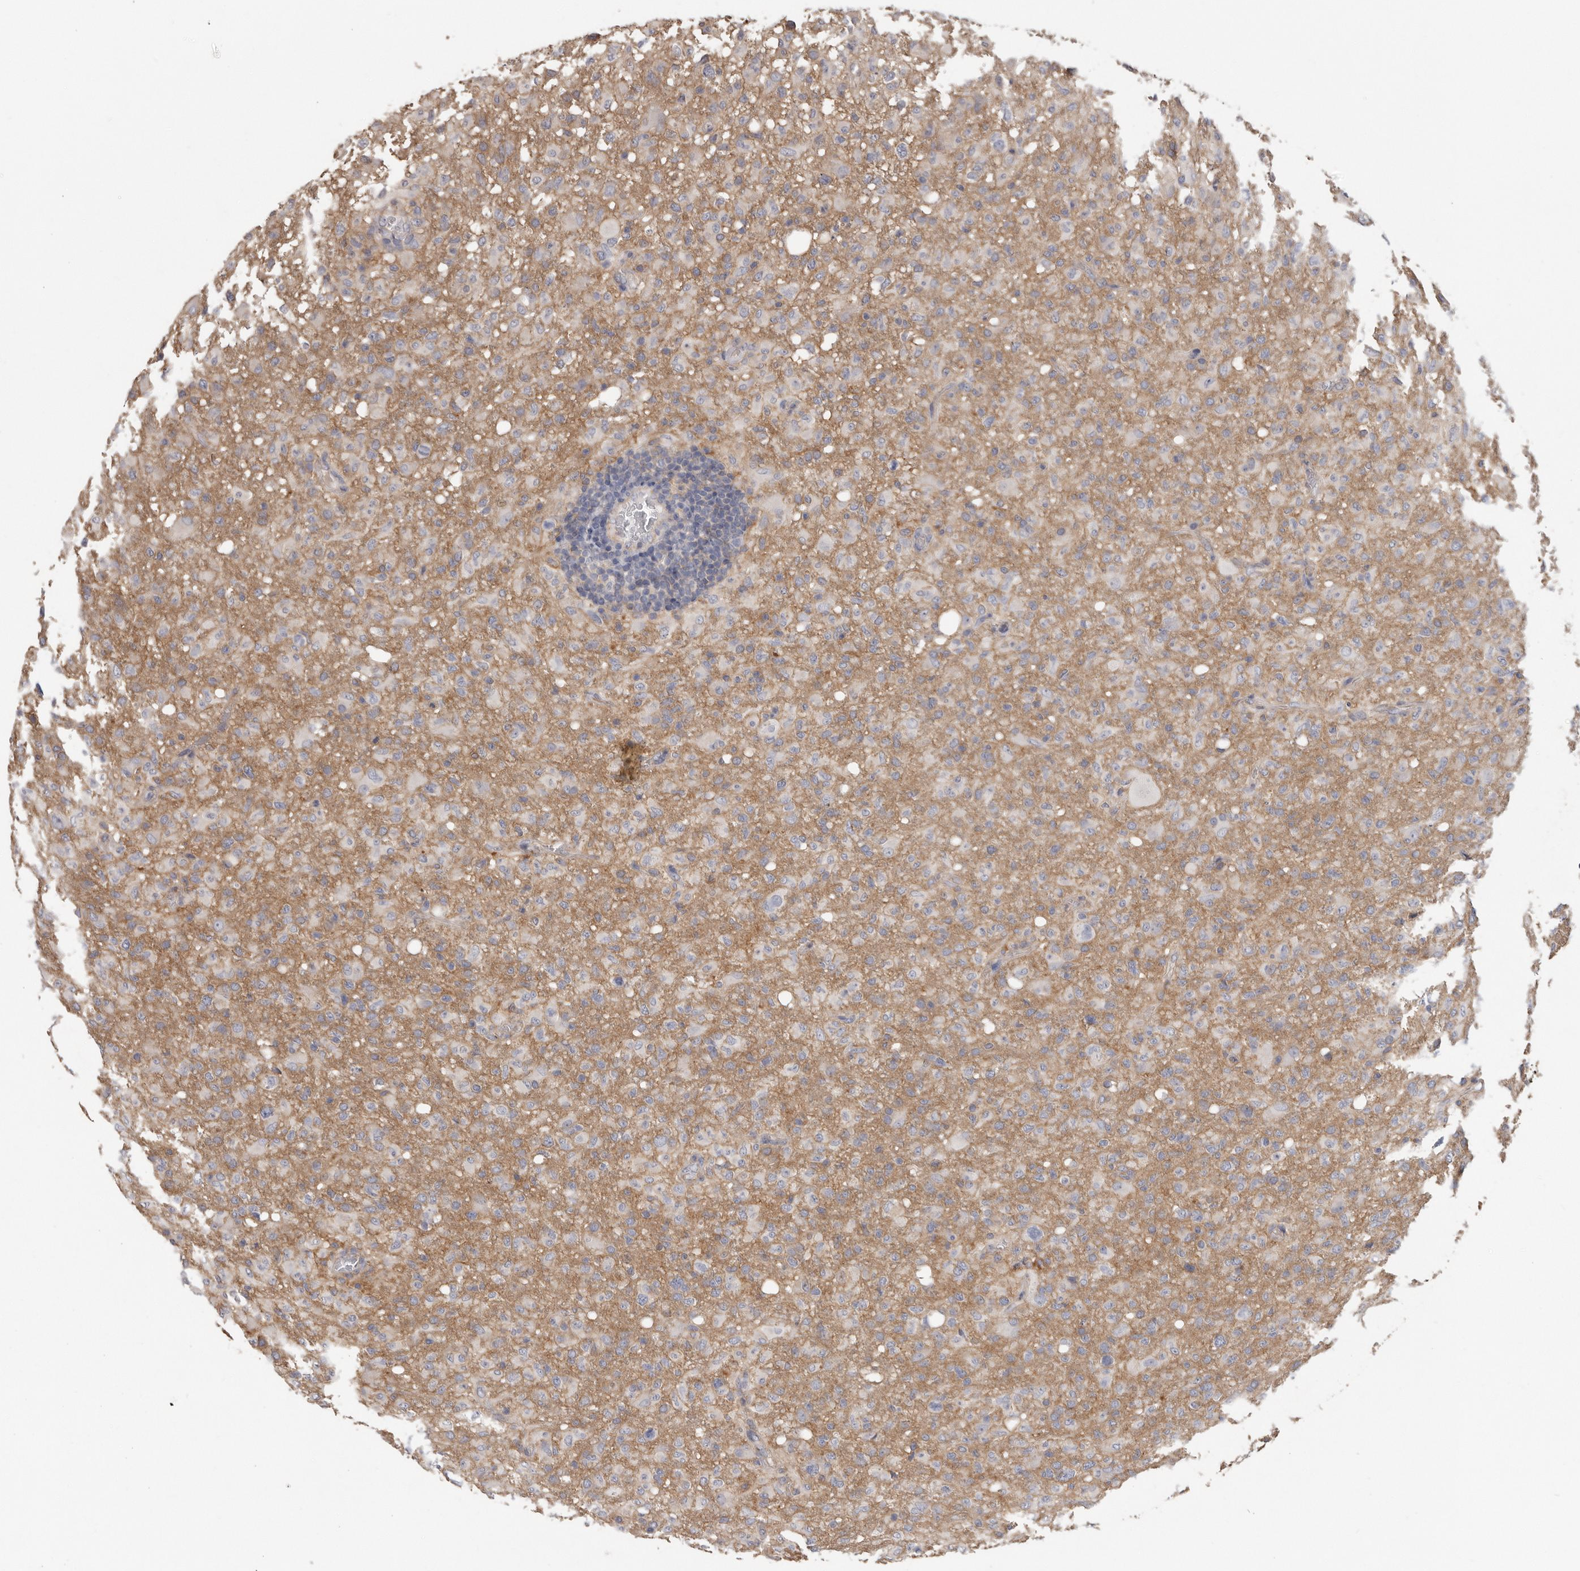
{"staining": {"intensity": "weak", "quantity": "<25%", "location": "cytoplasmic/membranous"}, "tissue": "glioma", "cell_type": "Tumor cells", "image_type": "cancer", "snomed": [{"axis": "morphology", "description": "Glioma, malignant, High grade"}, {"axis": "topography", "description": "Brain"}], "caption": "This is an IHC image of malignant glioma (high-grade). There is no staining in tumor cells.", "gene": "WDTC1", "patient": {"sex": "female", "age": 57}}